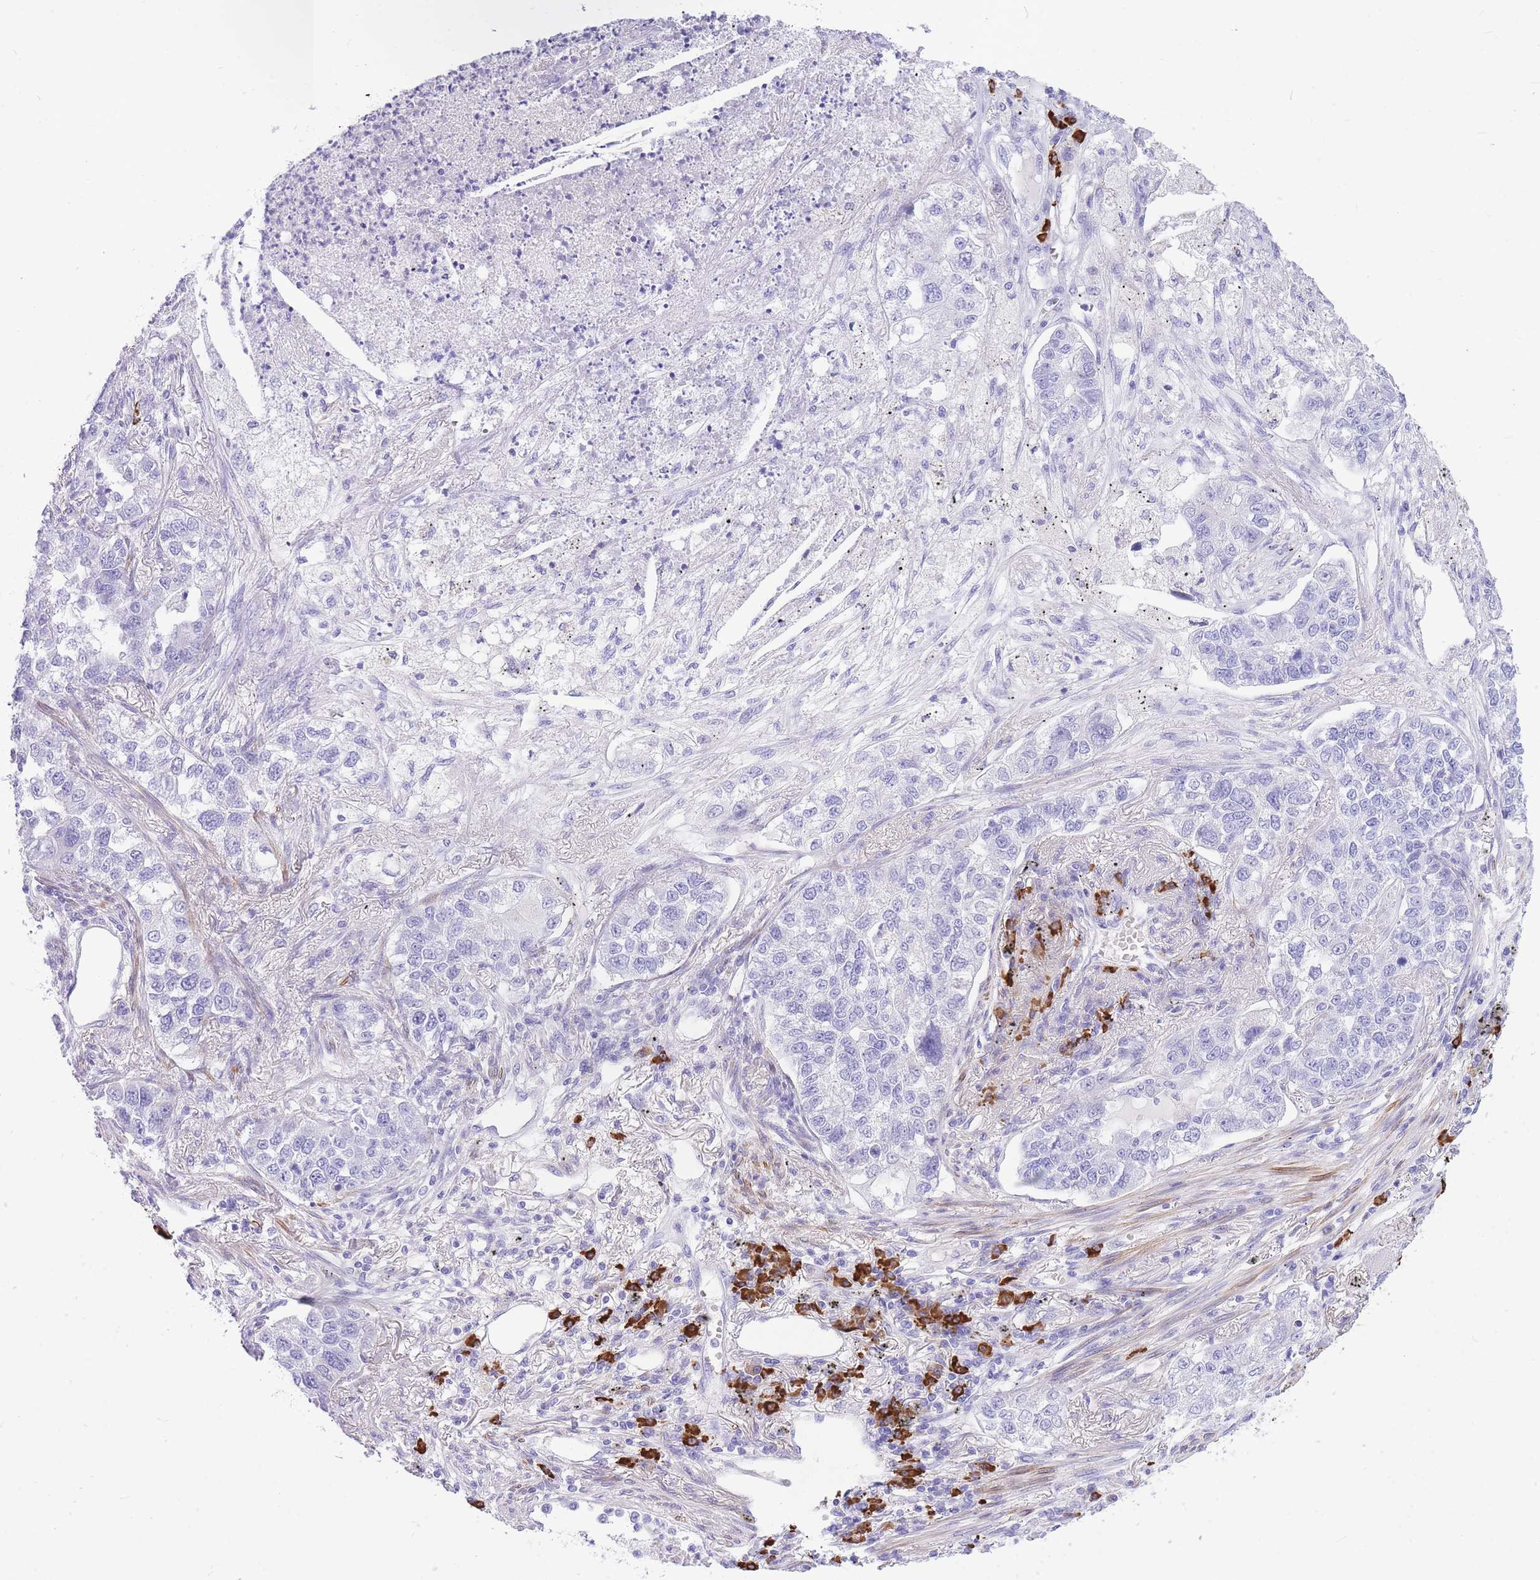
{"staining": {"intensity": "negative", "quantity": "none", "location": "none"}, "tissue": "lung cancer", "cell_type": "Tumor cells", "image_type": "cancer", "snomed": [{"axis": "morphology", "description": "Adenocarcinoma, NOS"}, {"axis": "topography", "description": "Lung"}], "caption": "This is an immunohistochemistry histopathology image of human lung adenocarcinoma. There is no staining in tumor cells.", "gene": "ZFP62", "patient": {"sex": "male", "age": 49}}